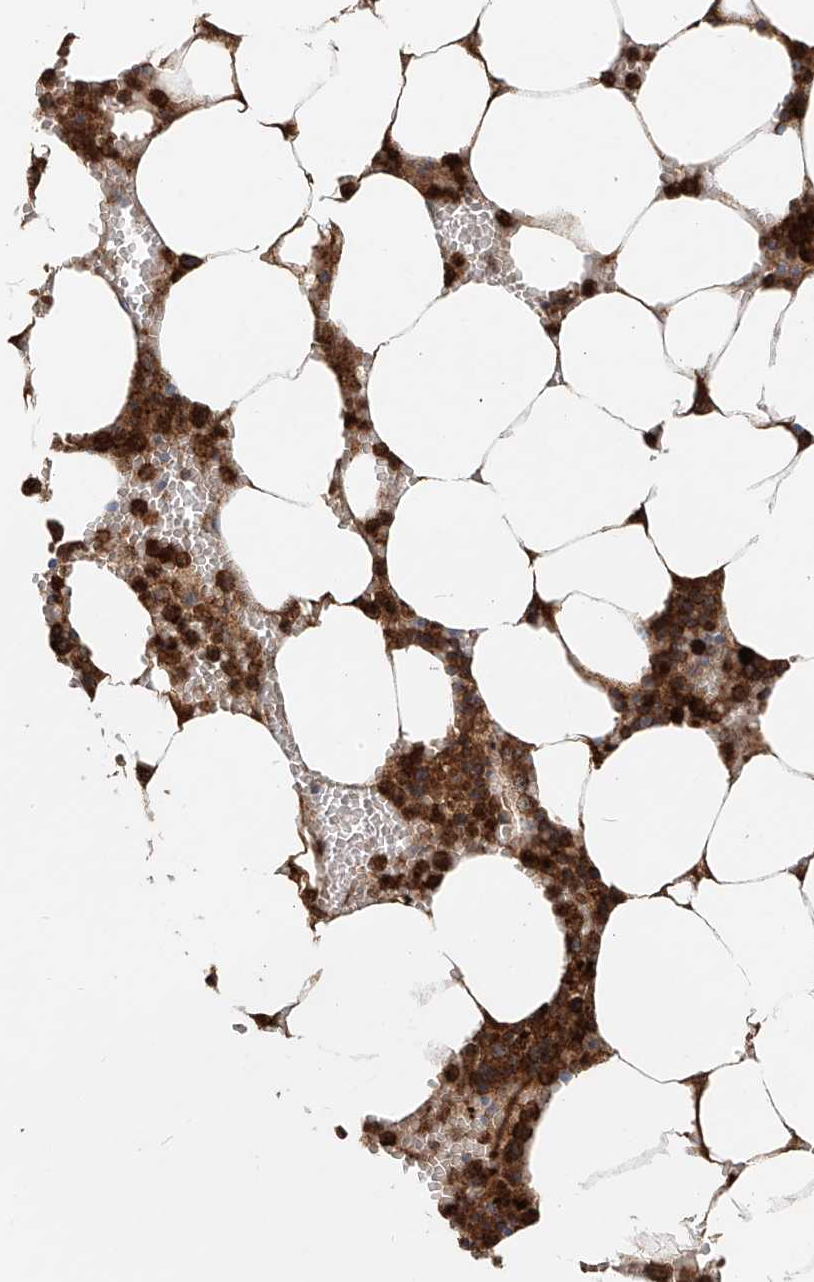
{"staining": {"intensity": "strong", "quantity": "25%-75%", "location": "cytoplasmic/membranous"}, "tissue": "bone marrow", "cell_type": "Hematopoietic cells", "image_type": "normal", "snomed": [{"axis": "morphology", "description": "Normal tissue, NOS"}, {"axis": "topography", "description": "Bone marrow"}], "caption": "DAB (3,3'-diaminobenzidine) immunohistochemical staining of normal human bone marrow demonstrates strong cytoplasmic/membranous protein expression in about 25%-75% of hematopoietic cells. The staining was performed using DAB to visualize the protein expression in brown, while the nuclei were stained in blue with hematoxylin (Magnification: 20x).", "gene": "PTPRA", "patient": {"sex": "male", "age": 70}}